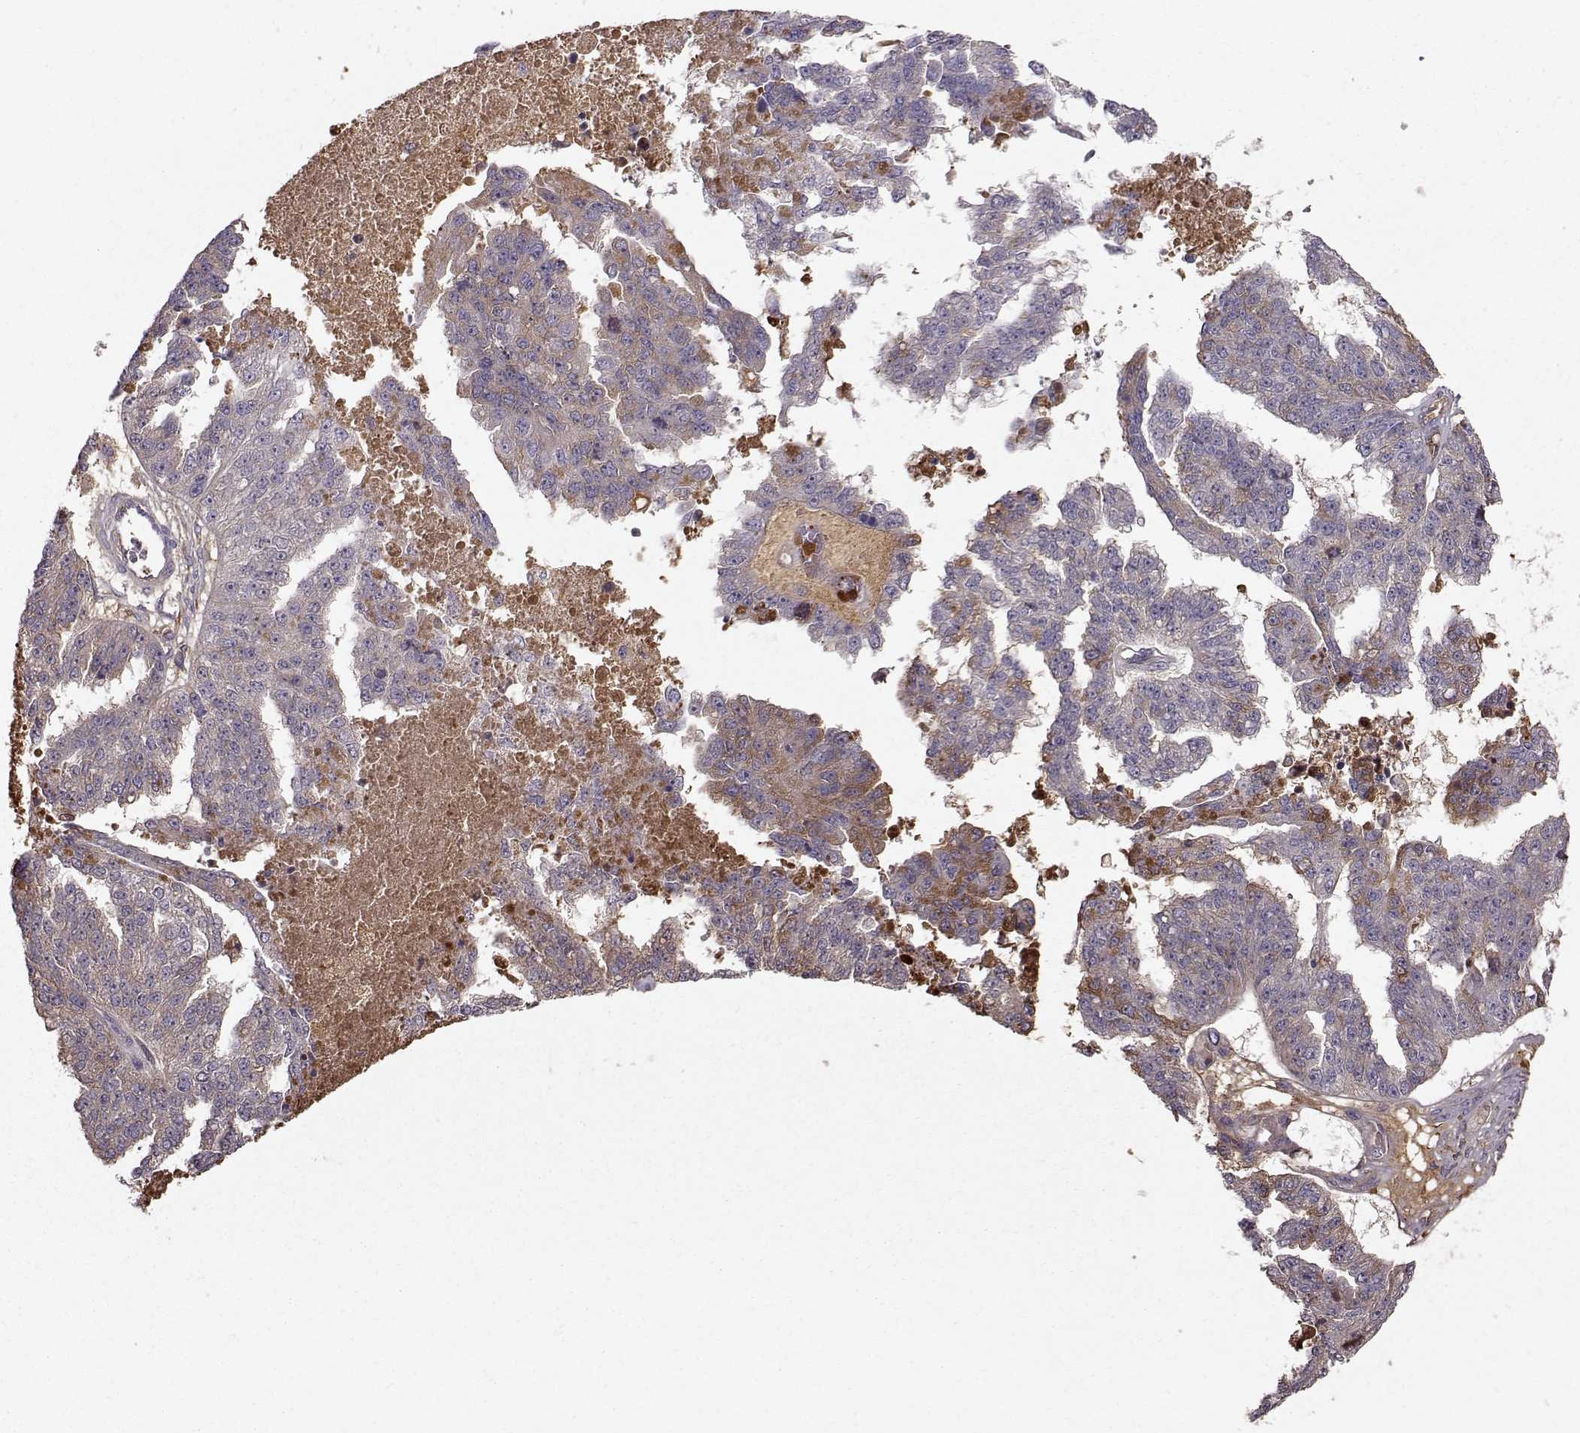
{"staining": {"intensity": "weak", "quantity": "<25%", "location": "cytoplasmic/membranous"}, "tissue": "ovarian cancer", "cell_type": "Tumor cells", "image_type": "cancer", "snomed": [{"axis": "morphology", "description": "Cystadenocarcinoma, serous, NOS"}, {"axis": "topography", "description": "Ovary"}], "caption": "High power microscopy histopathology image of an immunohistochemistry image of ovarian serous cystadenocarcinoma, revealing no significant positivity in tumor cells.", "gene": "WNT6", "patient": {"sex": "female", "age": 58}}